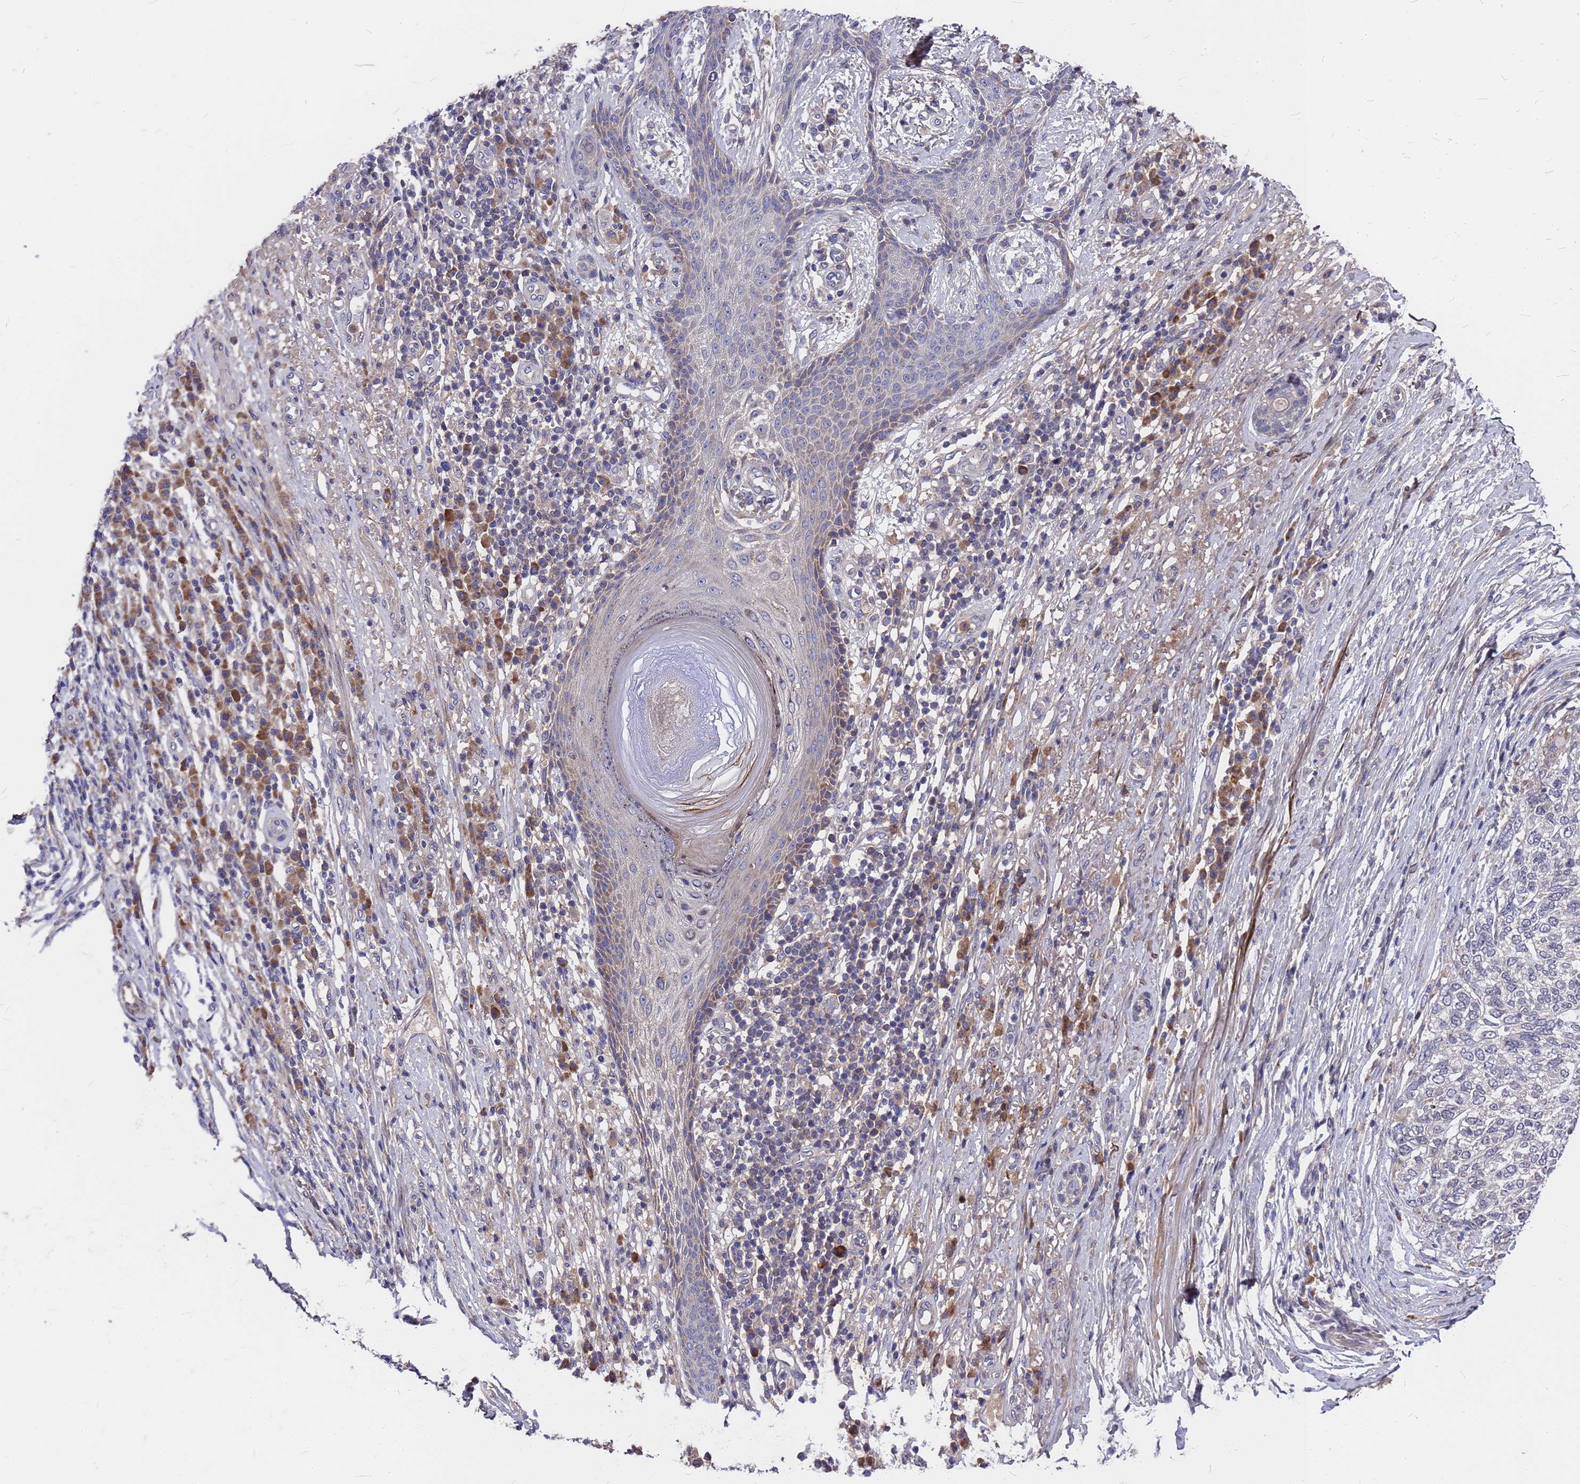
{"staining": {"intensity": "negative", "quantity": "none", "location": "none"}, "tissue": "skin cancer", "cell_type": "Tumor cells", "image_type": "cancer", "snomed": [{"axis": "morphology", "description": "Basal cell carcinoma"}, {"axis": "topography", "description": "Skin"}], "caption": "This histopathology image is of basal cell carcinoma (skin) stained with IHC to label a protein in brown with the nuclei are counter-stained blue. There is no expression in tumor cells.", "gene": "ZNF717", "patient": {"sex": "female", "age": 65}}